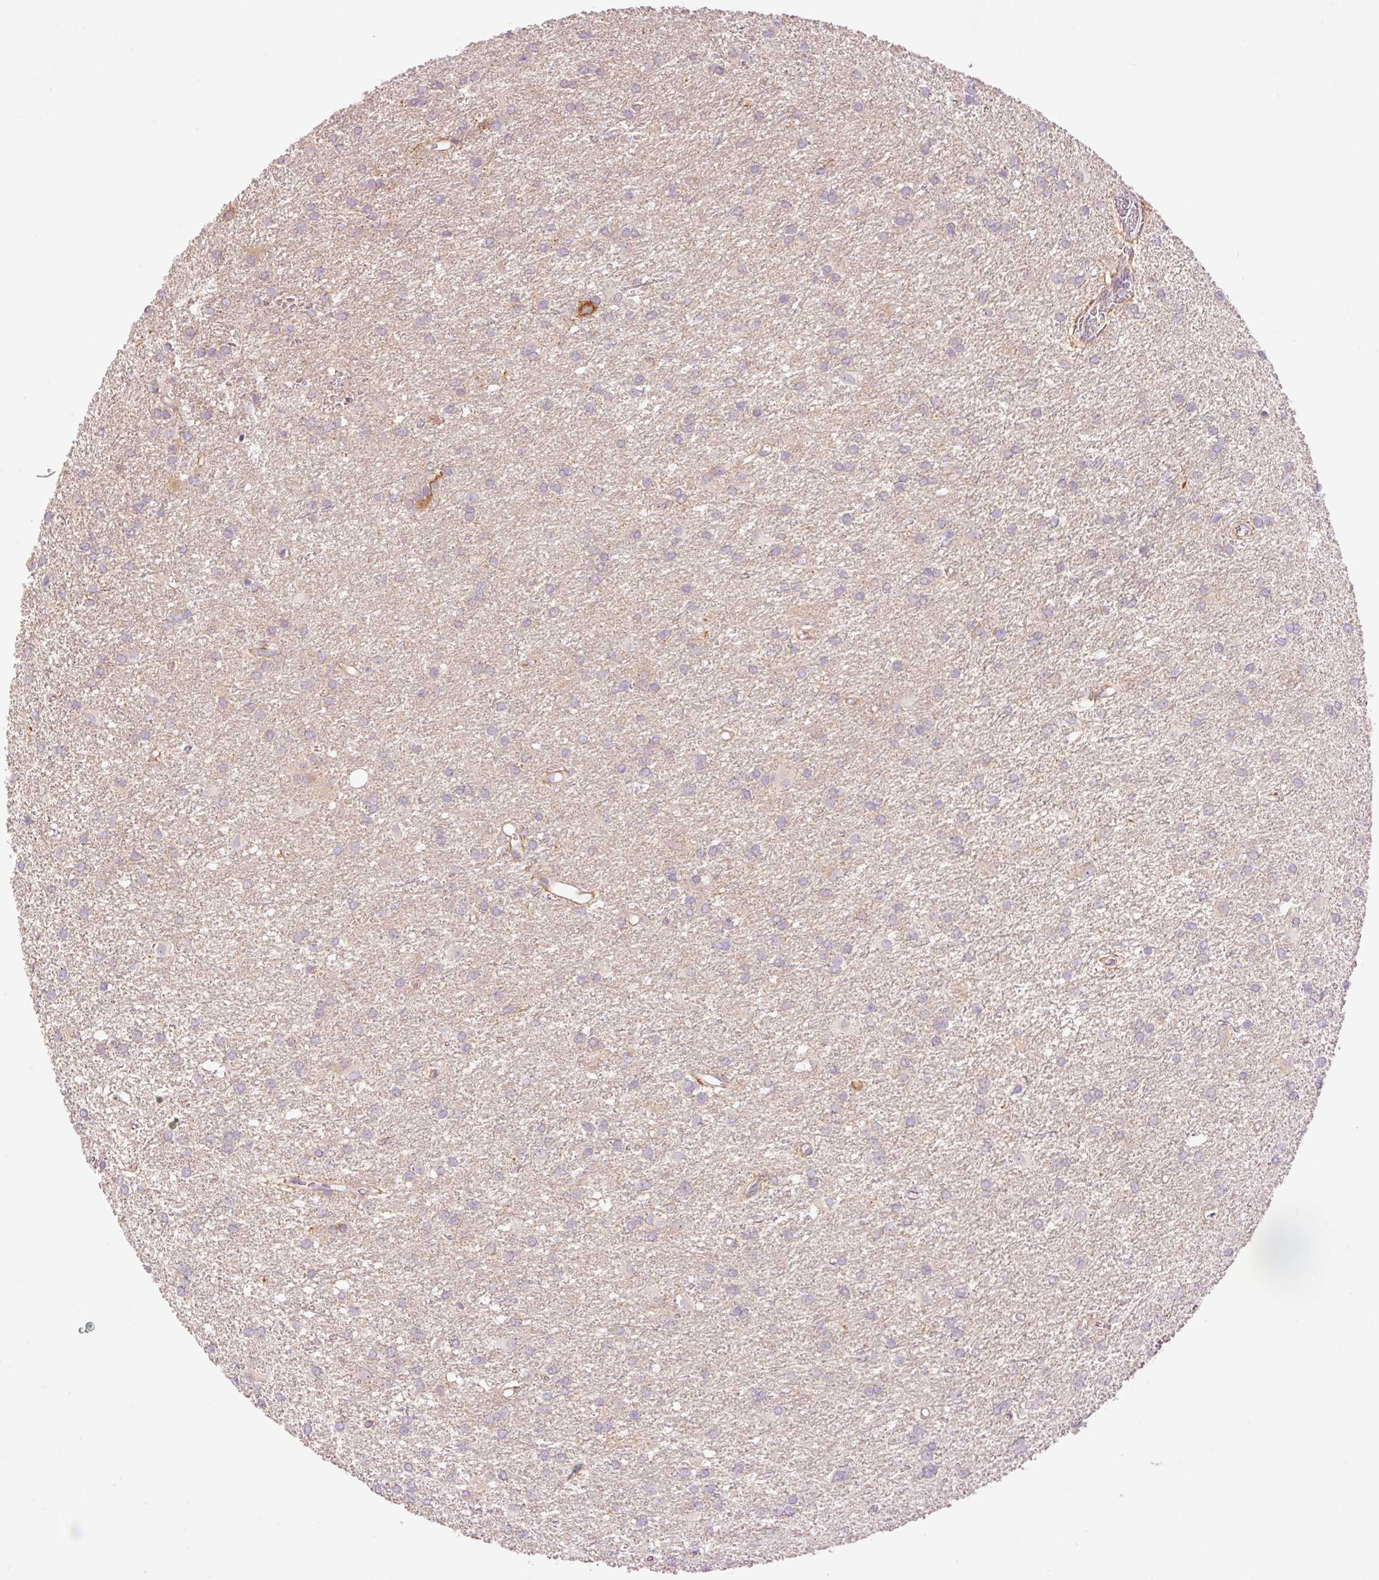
{"staining": {"intensity": "negative", "quantity": "none", "location": "none"}, "tissue": "glioma", "cell_type": "Tumor cells", "image_type": "cancer", "snomed": [{"axis": "morphology", "description": "Glioma, malignant, High grade"}, {"axis": "topography", "description": "Brain"}], "caption": "Tumor cells show no significant protein expression in glioma.", "gene": "SLC29A3", "patient": {"sex": "female", "age": 50}}